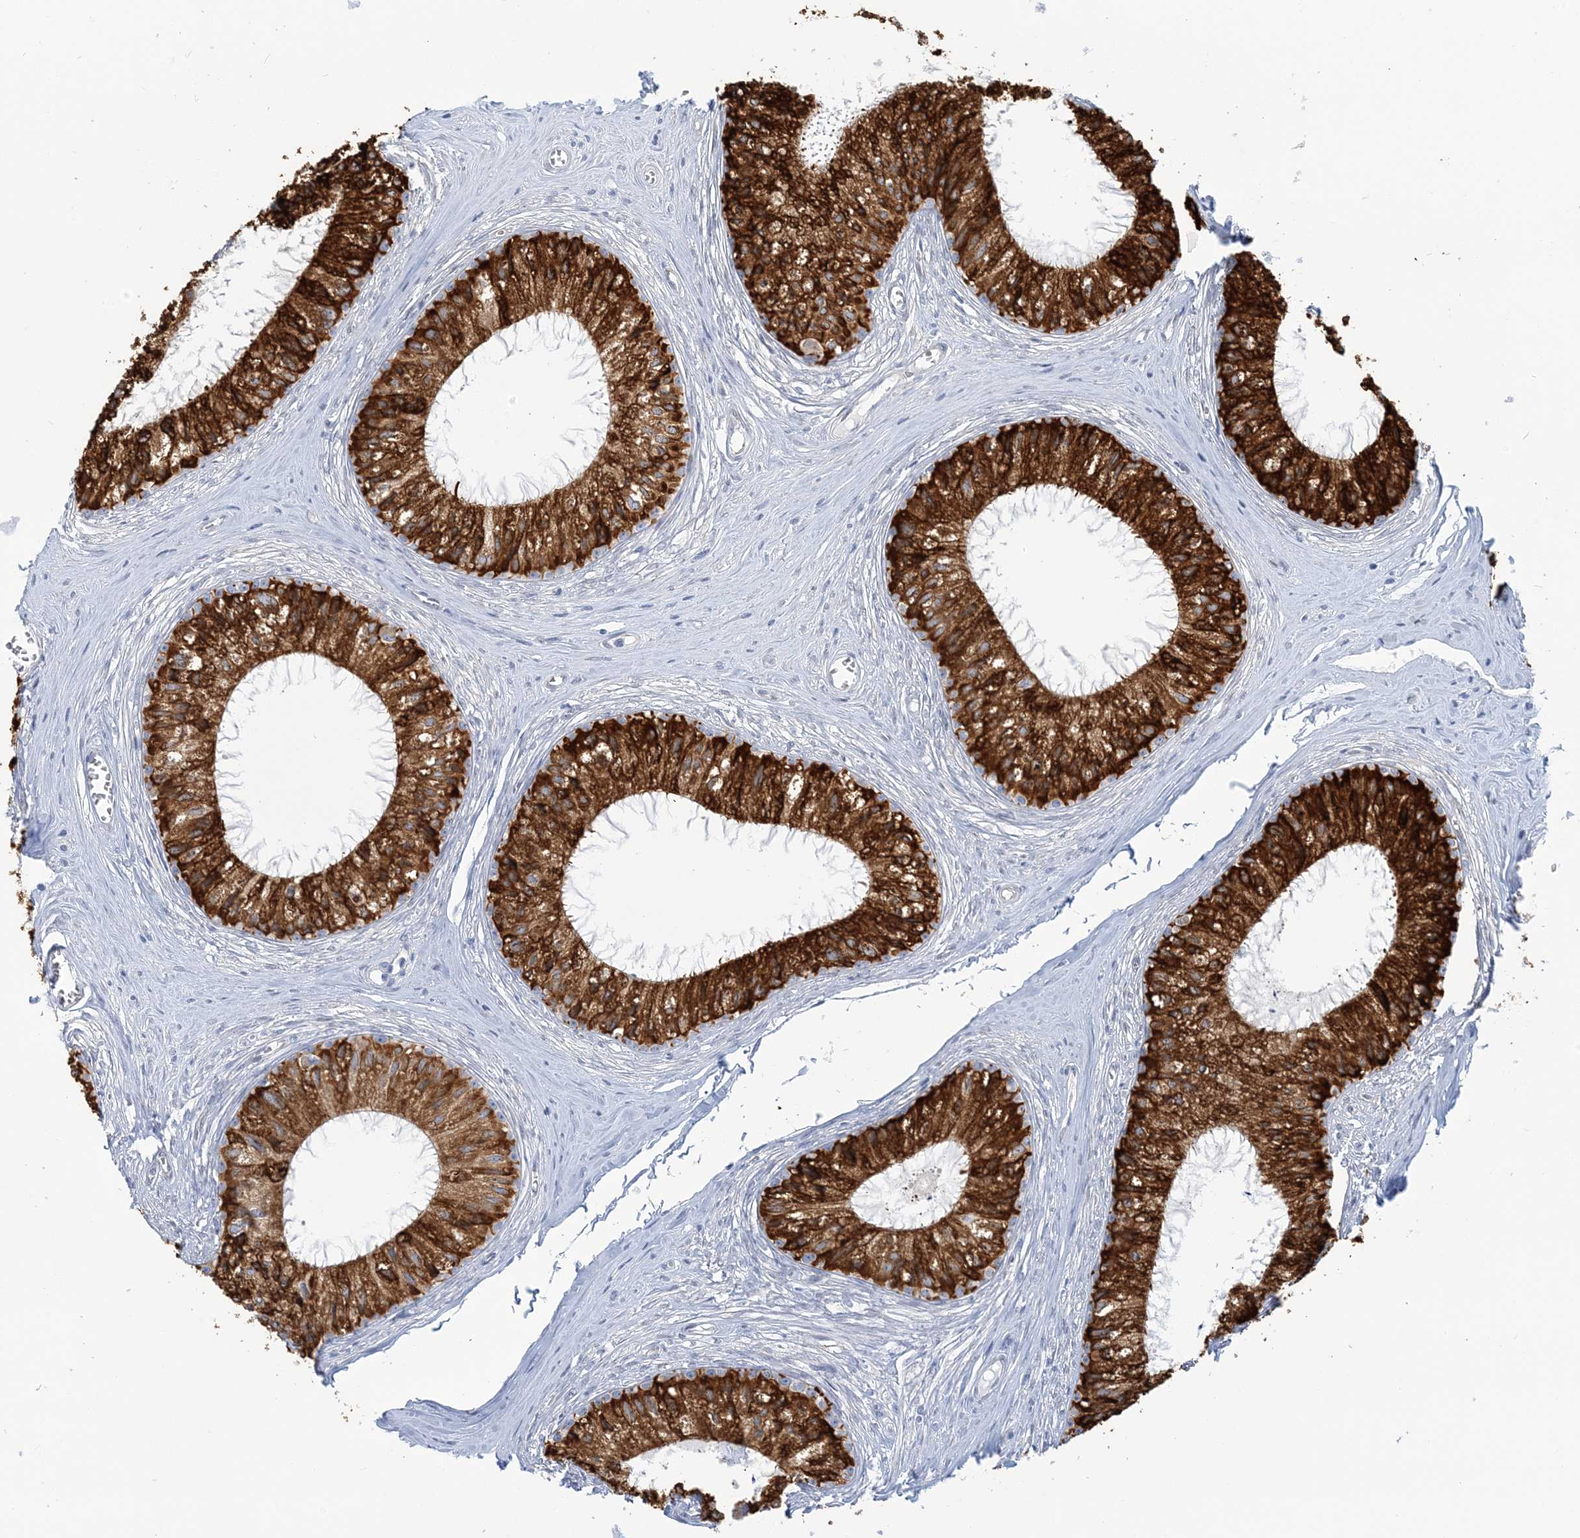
{"staining": {"intensity": "strong", "quantity": ">75%", "location": "cytoplasmic/membranous"}, "tissue": "epididymis", "cell_type": "Glandular cells", "image_type": "normal", "snomed": [{"axis": "morphology", "description": "Normal tissue, NOS"}, {"axis": "topography", "description": "Epididymis"}], "caption": "Epididymis stained for a protein (brown) displays strong cytoplasmic/membranous positive positivity in approximately >75% of glandular cells.", "gene": "PLEKHG4B", "patient": {"sex": "male", "age": 36}}